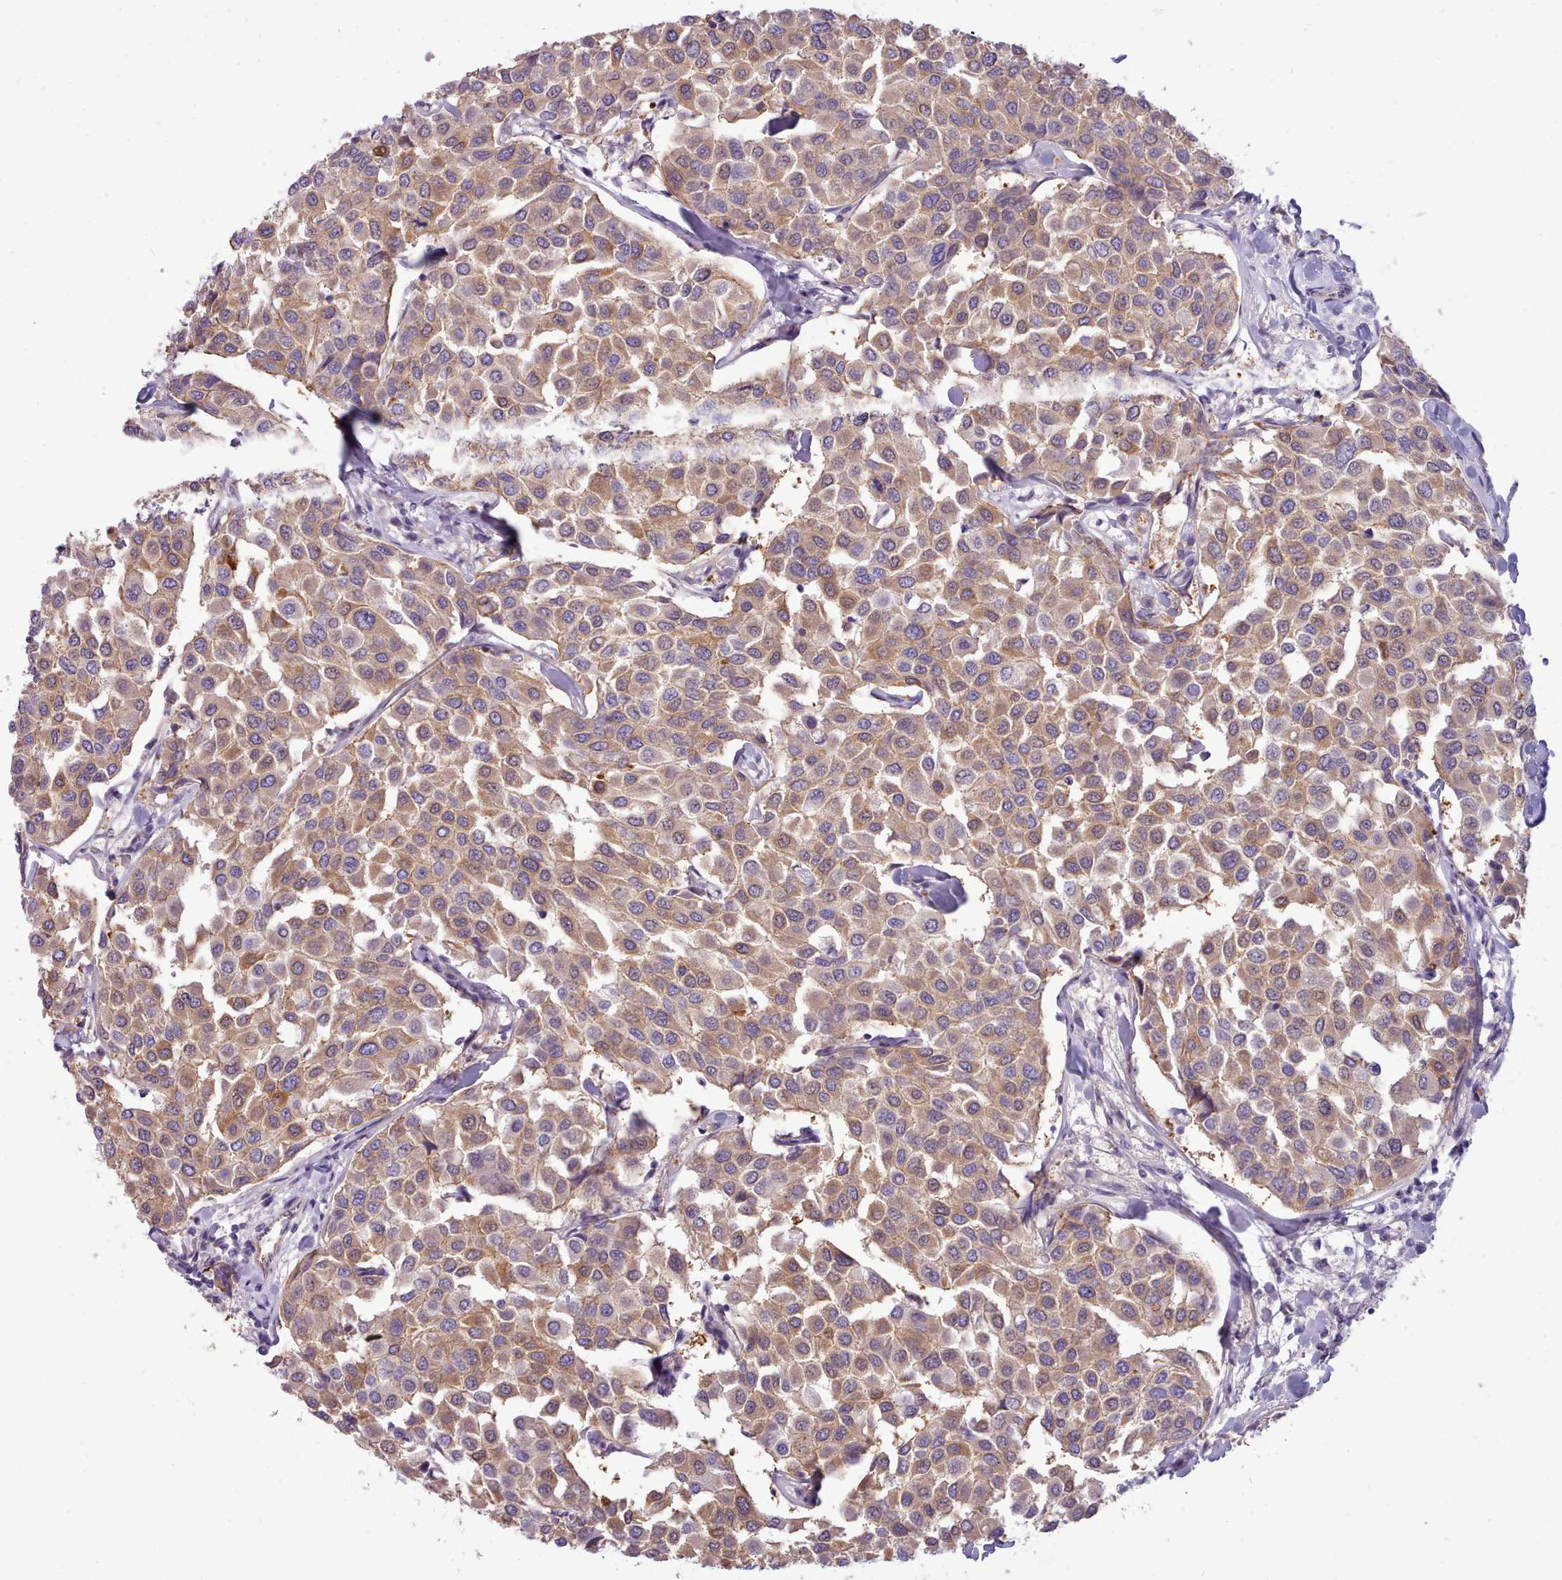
{"staining": {"intensity": "moderate", "quantity": ">75%", "location": "cytoplasmic/membranous"}, "tissue": "breast cancer", "cell_type": "Tumor cells", "image_type": "cancer", "snomed": [{"axis": "morphology", "description": "Duct carcinoma"}, {"axis": "topography", "description": "Breast"}], "caption": "Tumor cells reveal medium levels of moderate cytoplasmic/membranous expression in about >75% of cells in breast invasive ductal carcinoma. (DAB IHC with brightfield microscopy, high magnification).", "gene": "CYP2A13", "patient": {"sex": "female", "age": 55}}